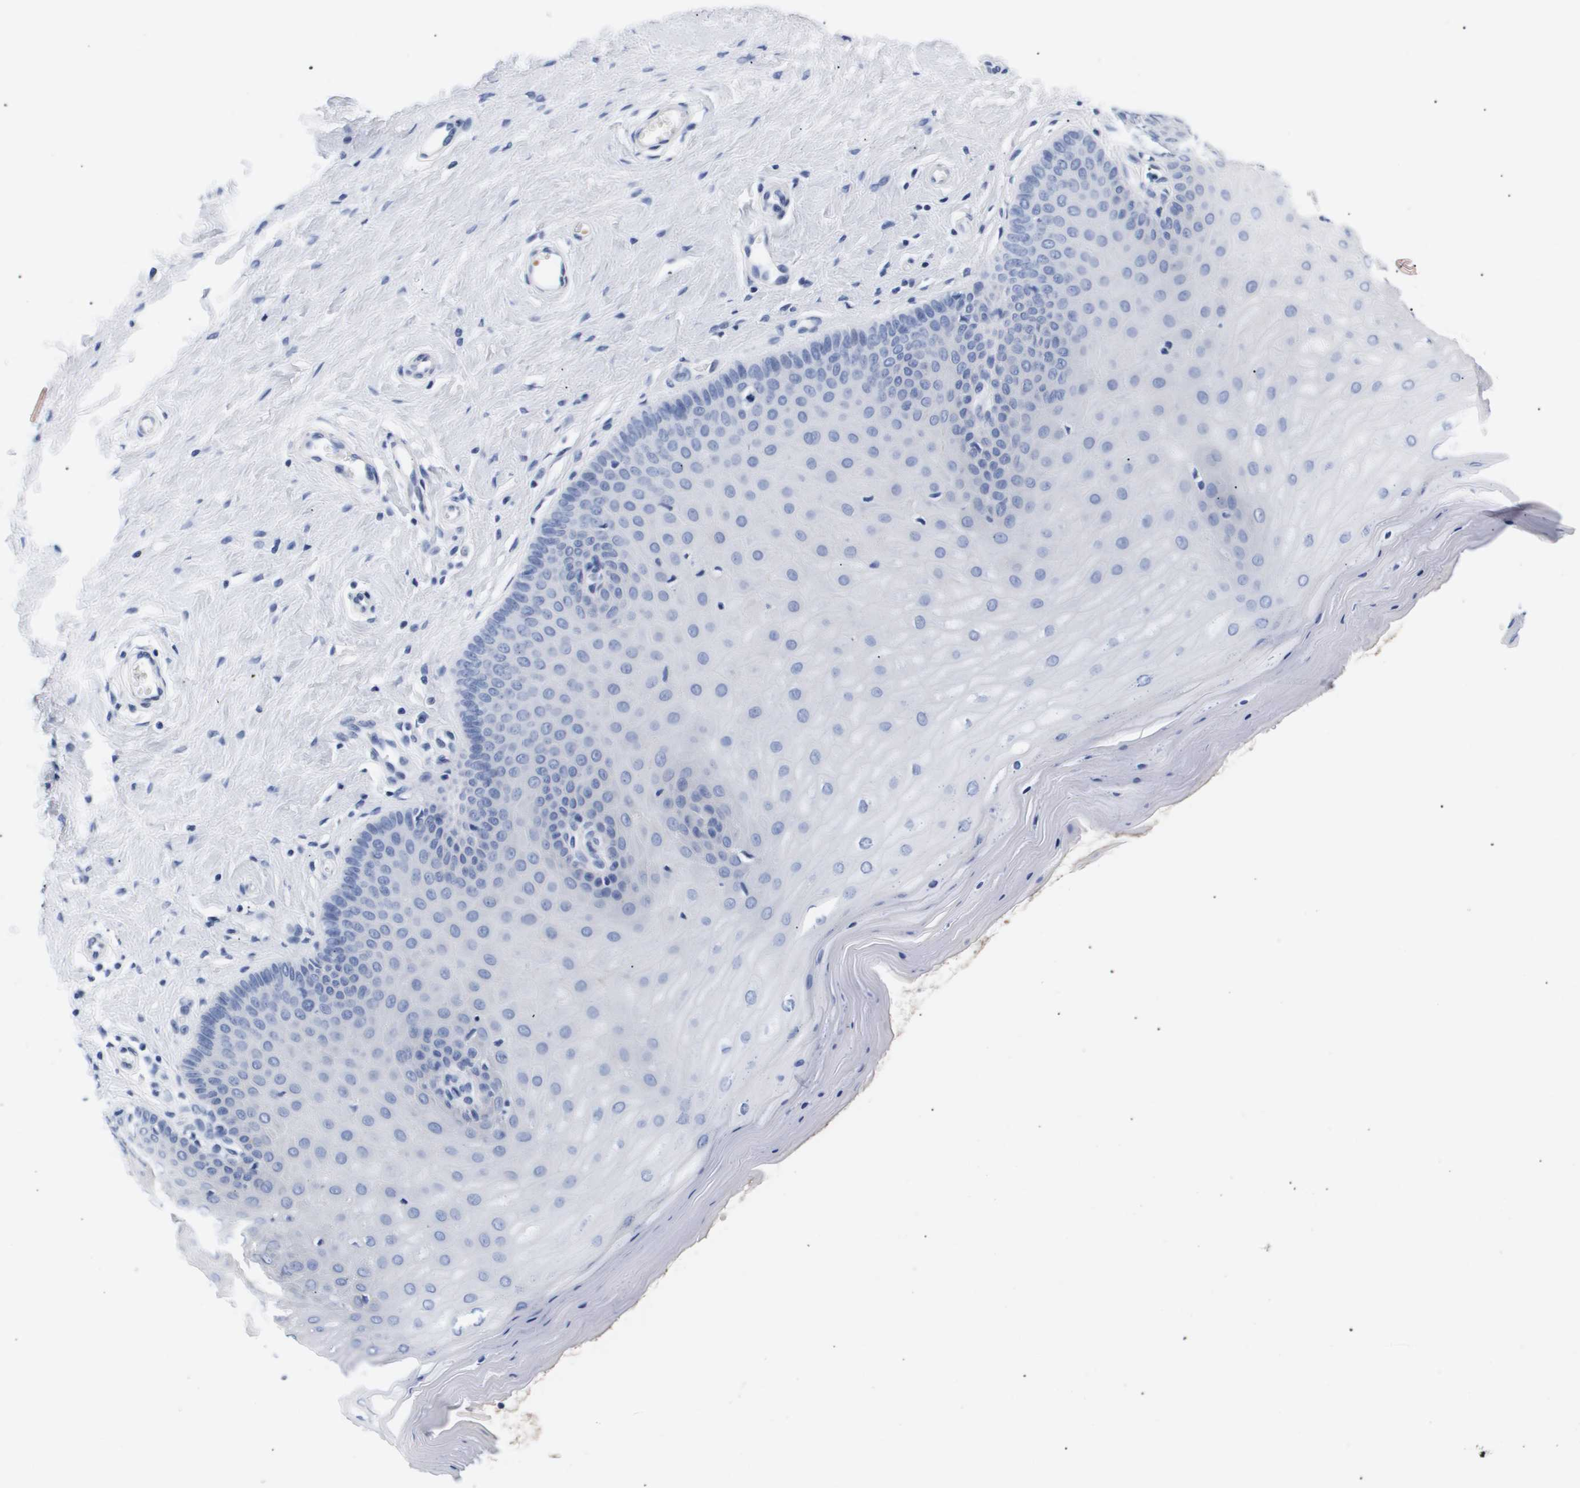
{"staining": {"intensity": "negative", "quantity": "none", "location": "none"}, "tissue": "cervix", "cell_type": "Glandular cells", "image_type": "normal", "snomed": [{"axis": "morphology", "description": "Normal tissue, NOS"}, {"axis": "topography", "description": "Cervix"}], "caption": "The micrograph exhibits no significant expression in glandular cells of cervix.", "gene": "ATP6V0A4", "patient": {"sex": "female", "age": 55}}